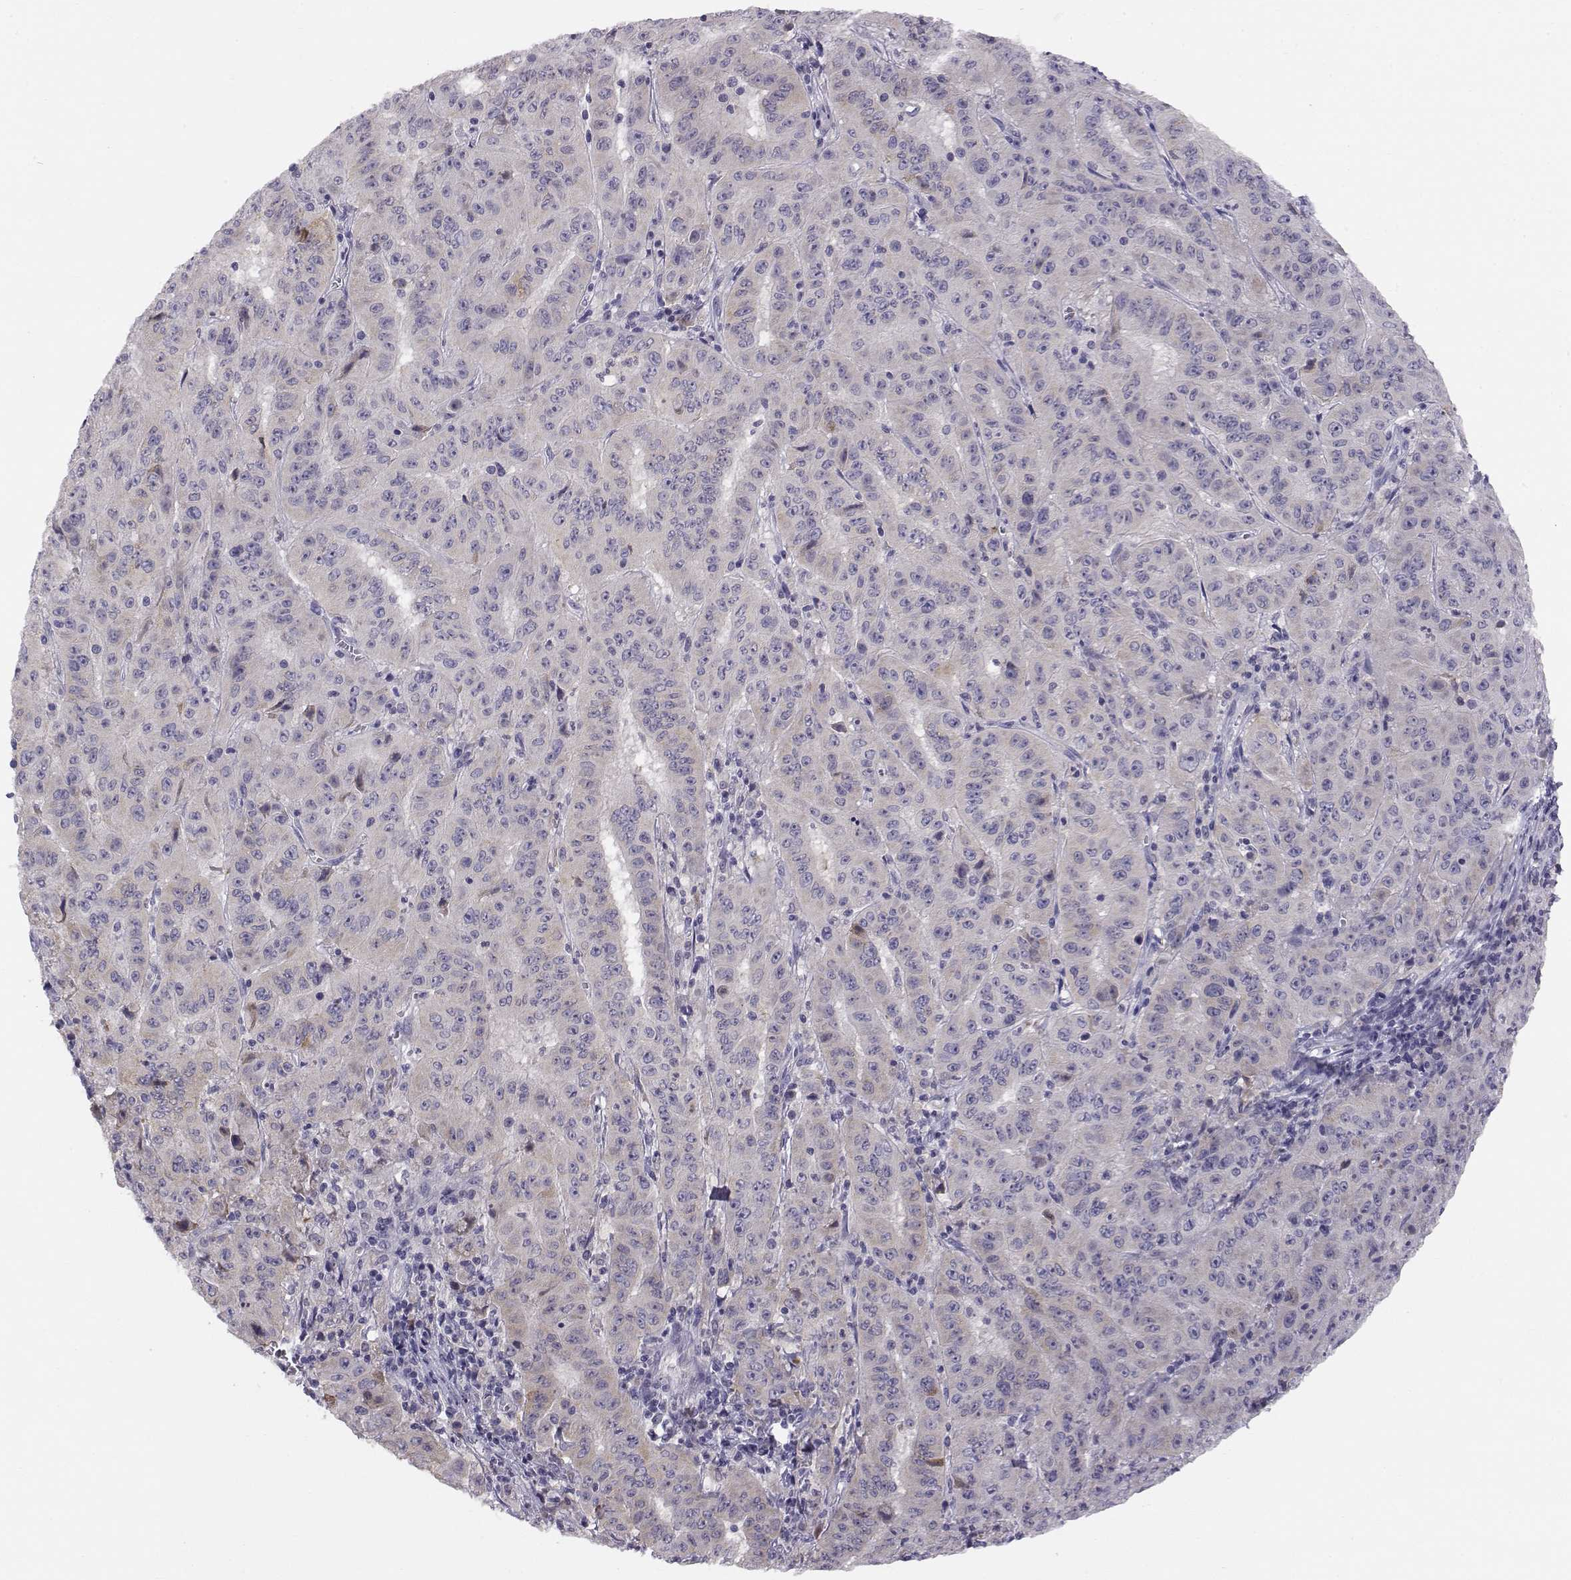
{"staining": {"intensity": "weak", "quantity": "<25%", "location": "cytoplasmic/membranous"}, "tissue": "pancreatic cancer", "cell_type": "Tumor cells", "image_type": "cancer", "snomed": [{"axis": "morphology", "description": "Adenocarcinoma, NOS"}, {"axis": "topography", "description": "Pancreas"}], "caption": "Tumor cells show no significant protein positivity in adenocarcinoma (pancreatic).", "gene": "ACSL6", "patient": {"sex": "male", "age": 63}}